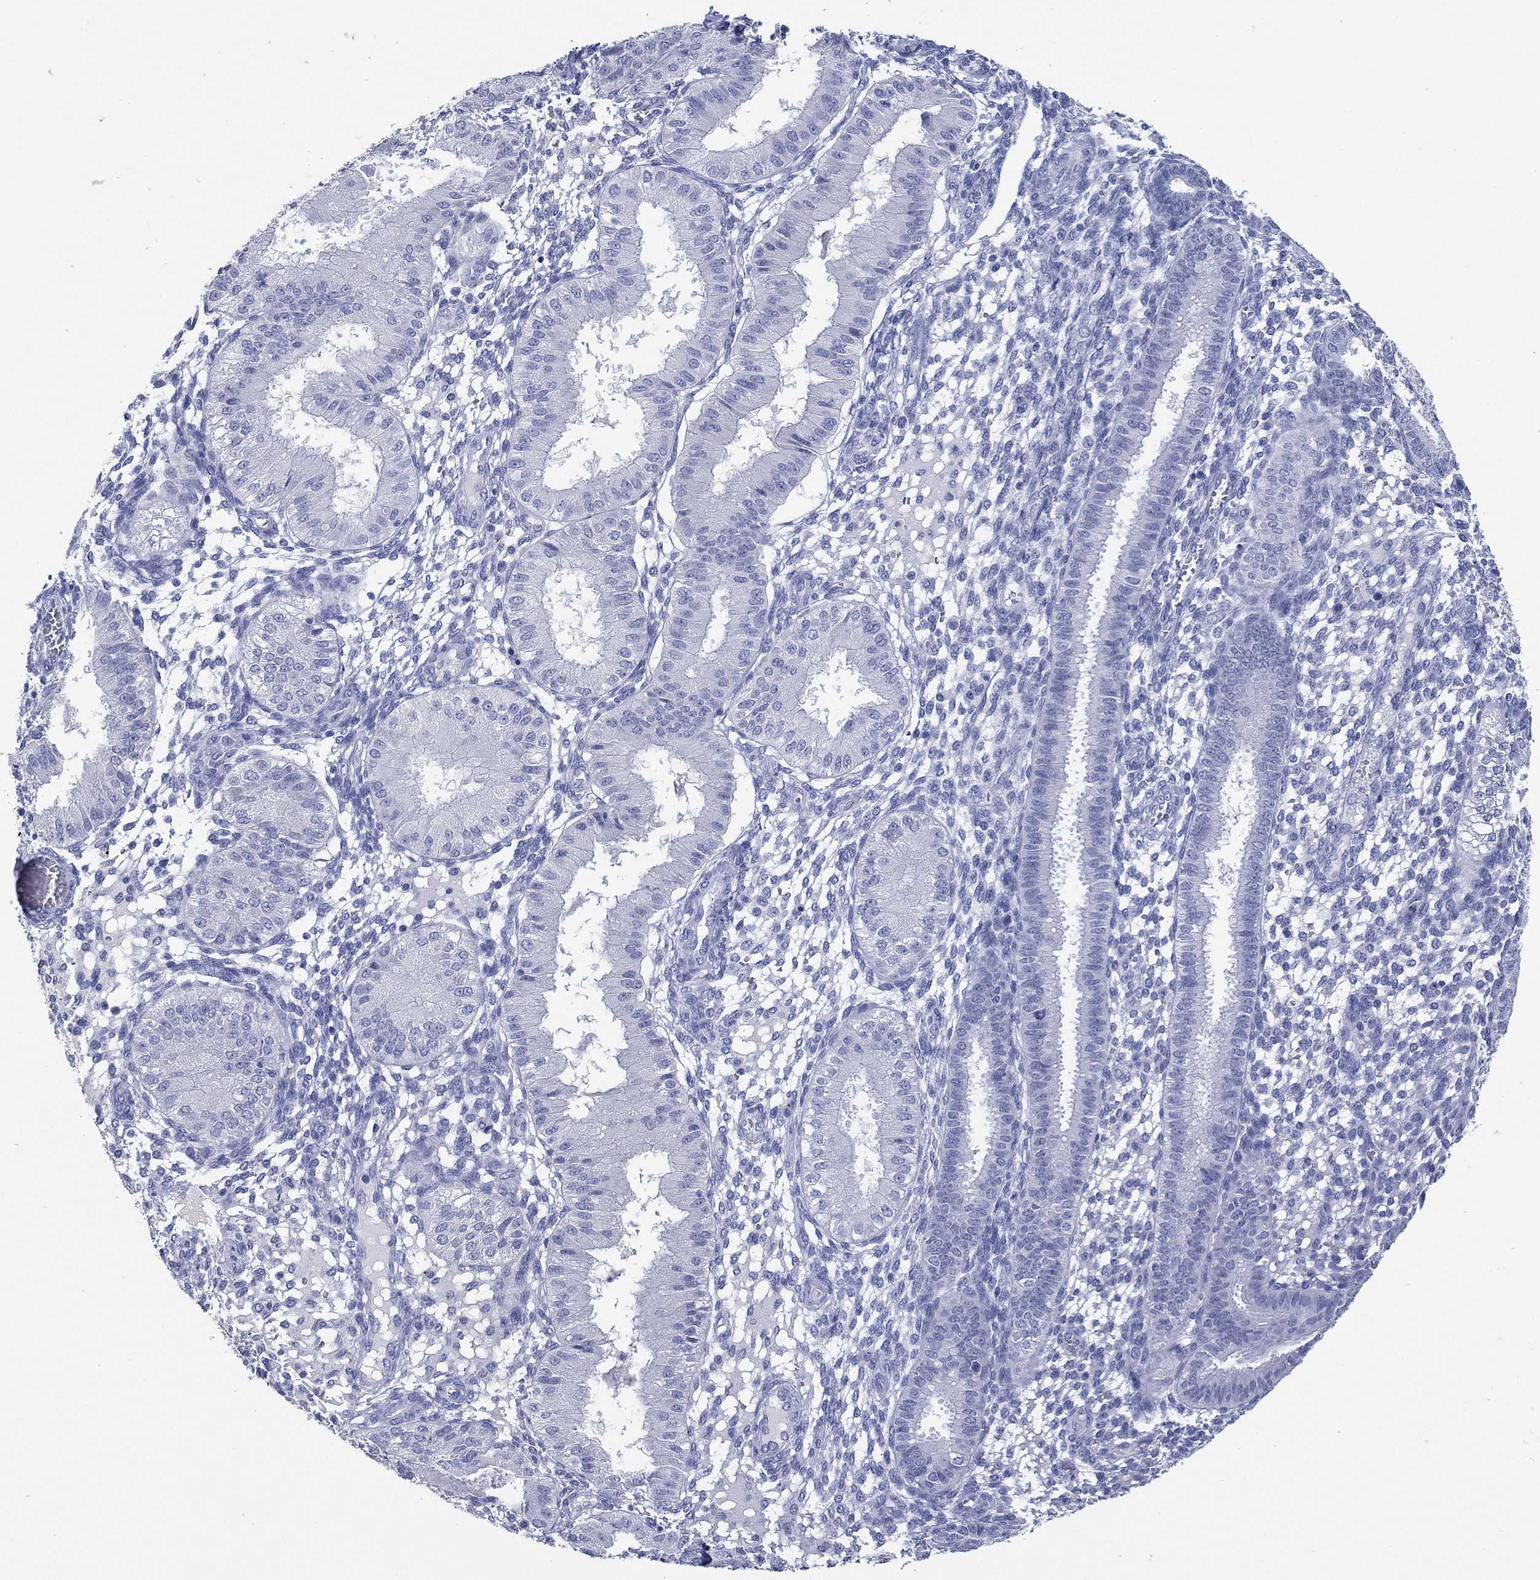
{"staining": {"intensity": "negative", "quantity": "none", "location": "none"}, "tissue": "endometrium", "cell_type": "Cells in endometrial stroma", "image_type": "normal", "snomed": [{"axis": "morphology", "description": "Normal tissue, NOS"}, {"axis": "topography", "description": "Endometrium"}], "caption": "IHC of benign endometrium exhibits no staining in cells in endometrial stroma. (DAB immunohistochemistry visualized using brightfield microscopy, high magnification).", "gene": "POU5F1", "patient": {"sex": "female", "age": 43}}